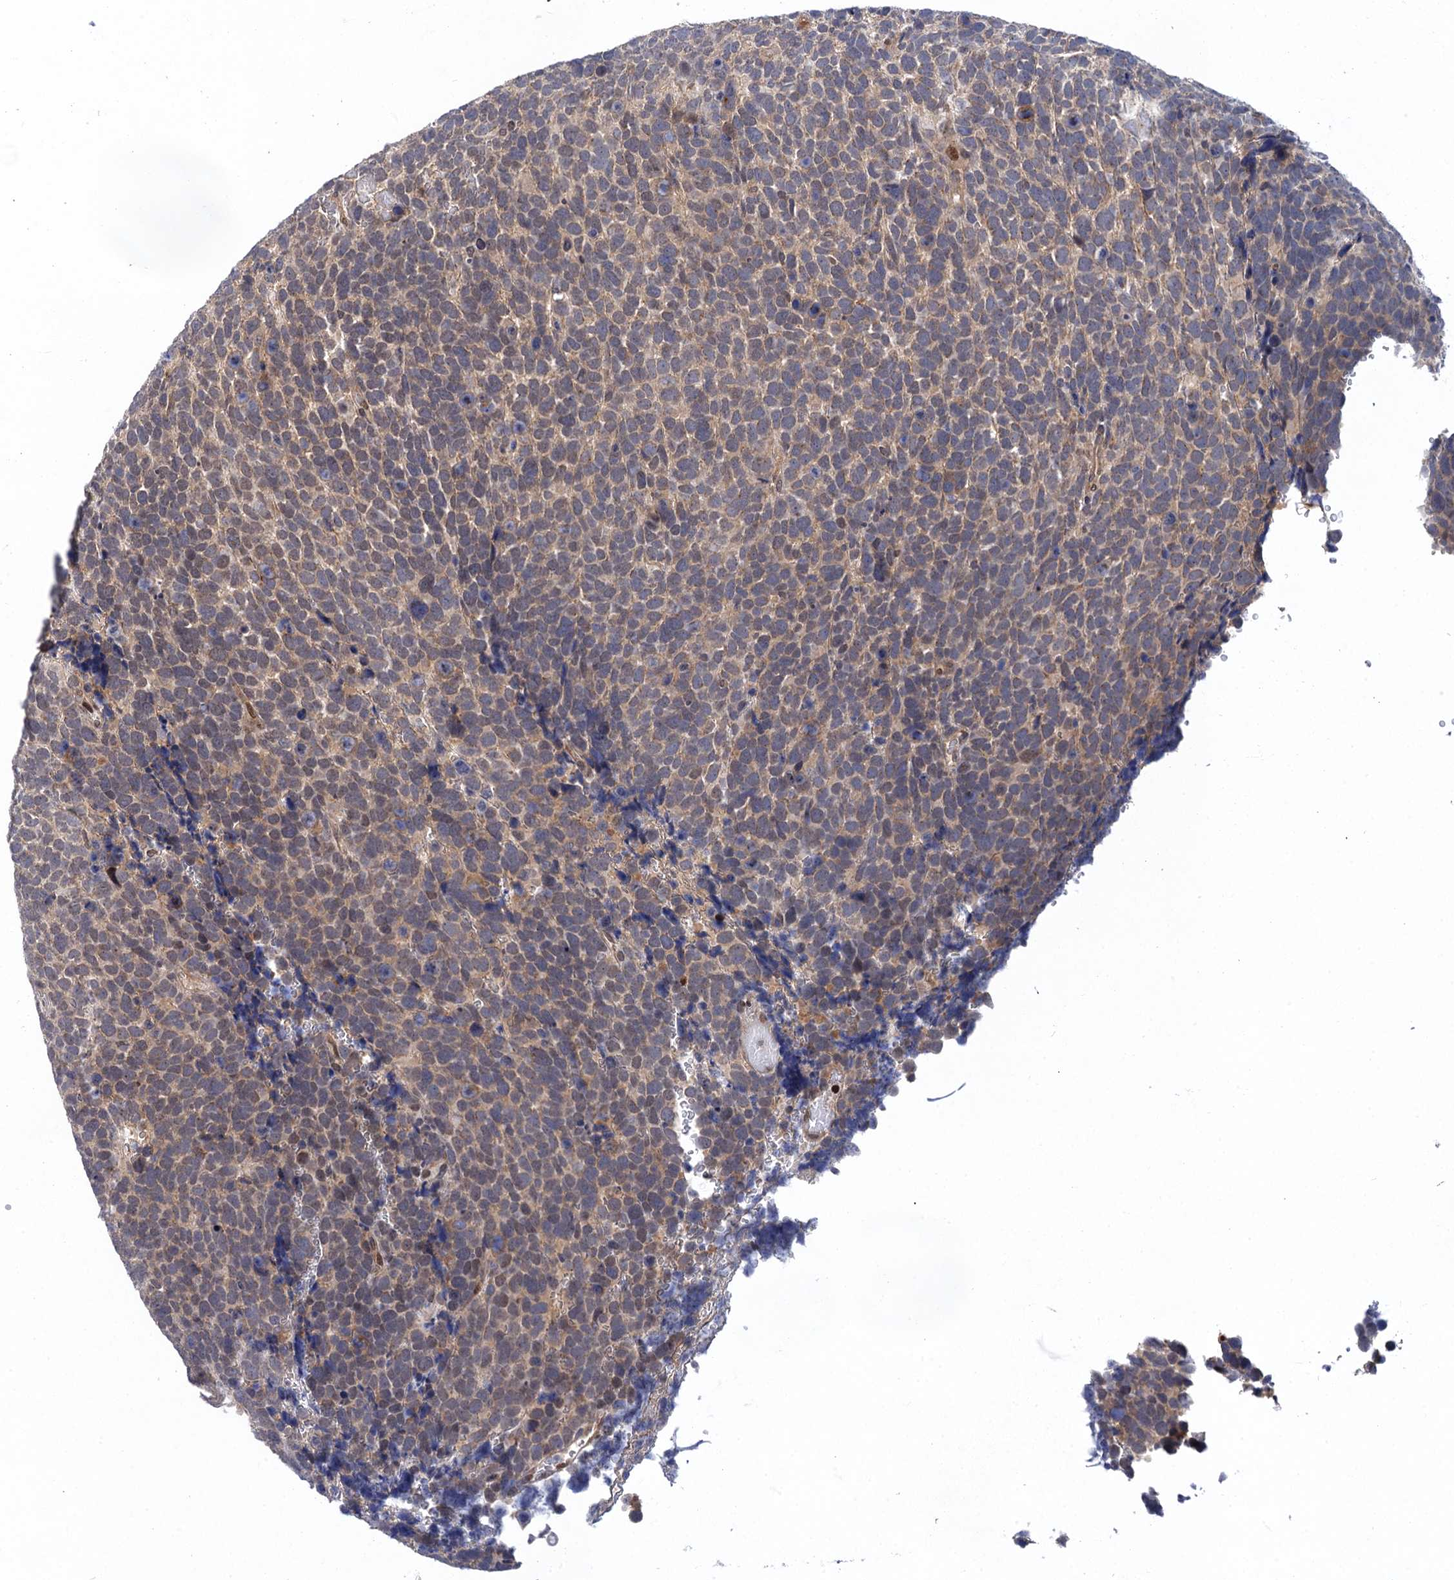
{"staining": {"intensity": "weak", "quantity": "25%-75%", "location": "cytoplasmic/membranous"}, "tissue": "urothelial cancer", "cell_type": "Tumor cells", "image_type": "cancer", "snomed": [{"axis": "morphology", "description": "Urothelial carcinoma, High grade"}, {"axis": "topography", "description": "Urinary bladder"}], "caption": "Urothelial cancer stained with a brown dye demonstrates weak cytoplasmic/membranous positive positivity in about 25%-75% of tumor cells.", "gene": "NEK8", "patient": {"sex": "female", "age": 82}}